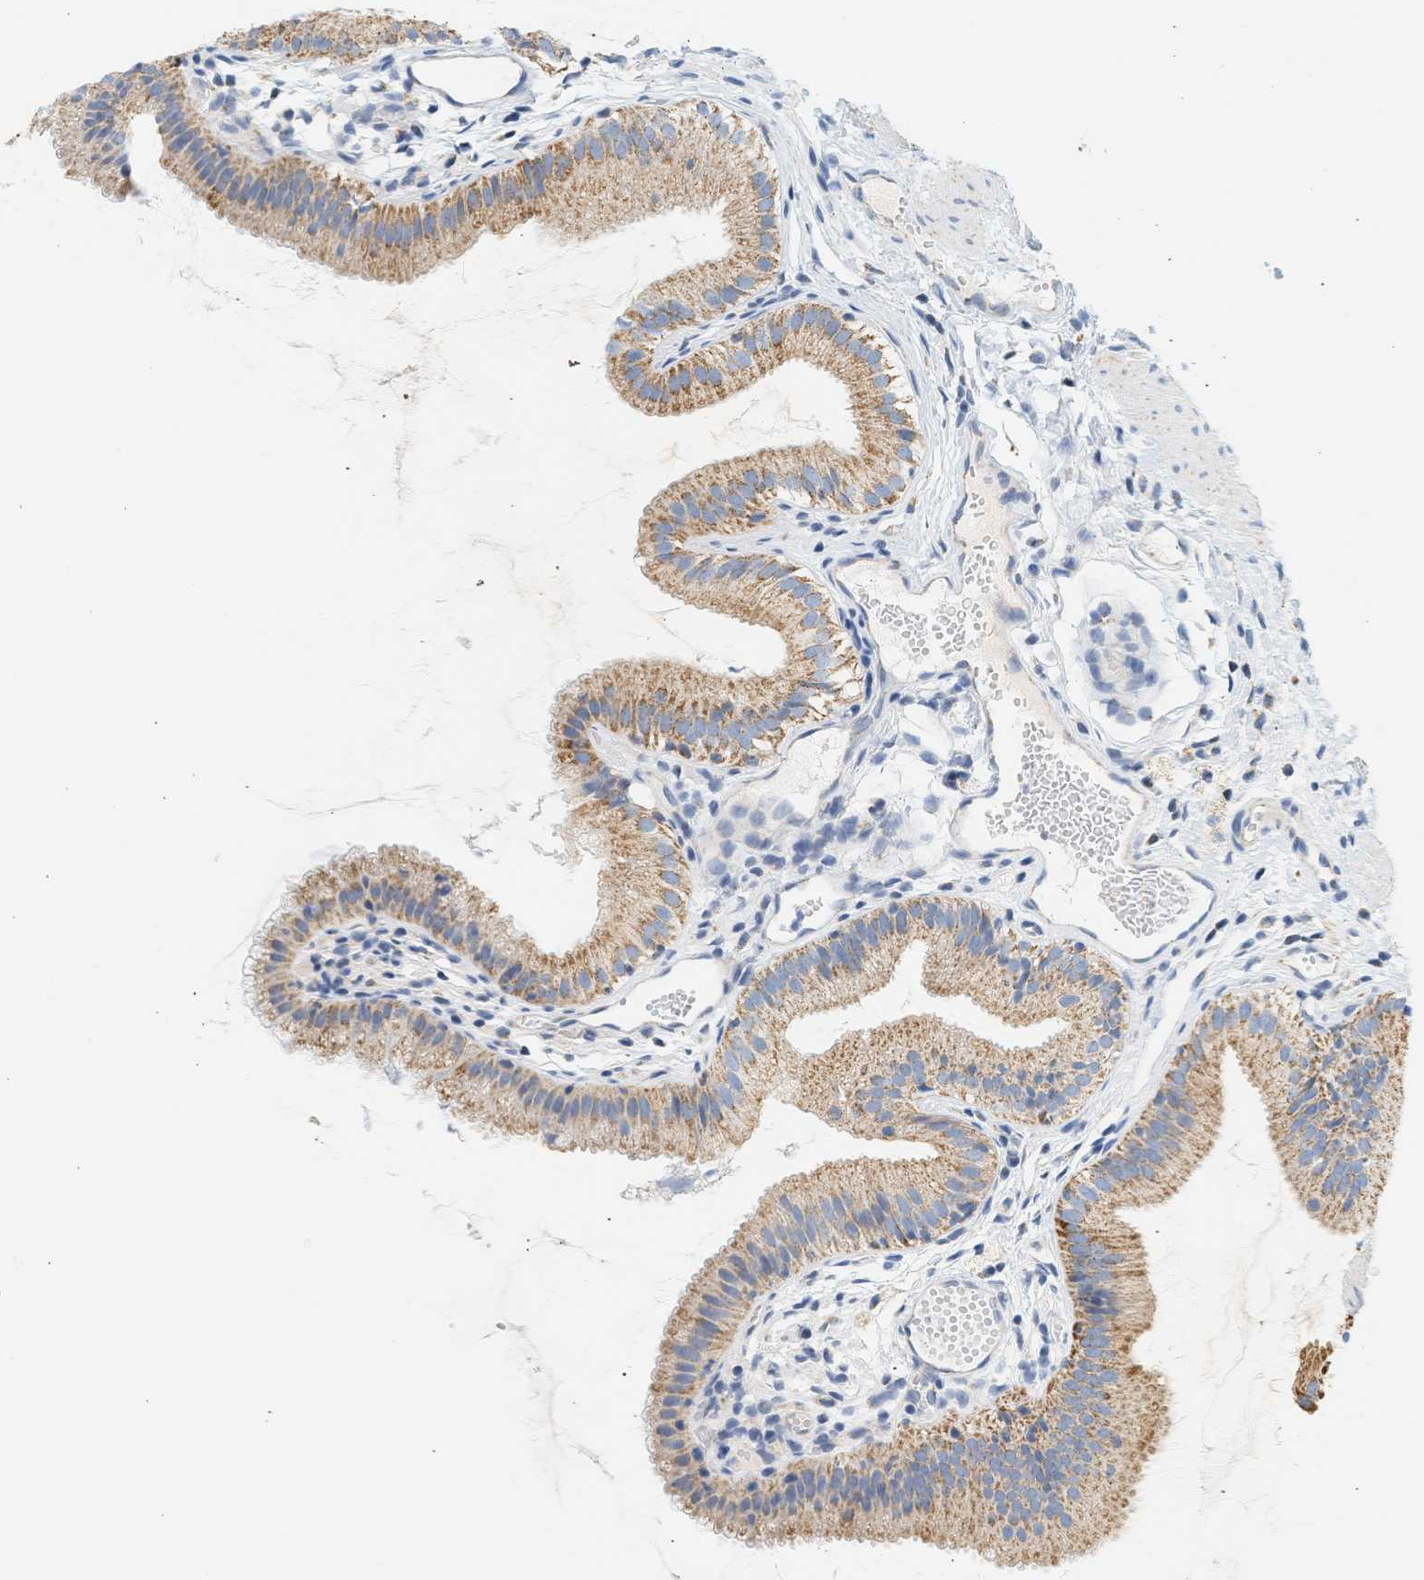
{"staining": {"intensity": "moderate", "quantity": ">75%", "location": "cytoplasmic/membranous"}, "tissue": "gallbladder", "cell_type": "Glandular cells", "image_type": "normal", "snomed": [{"axis": "morphology", "description": "Normal tissue, NOS"}, {"axis": "topography", "description": "Gallbladder"}], "caption": "Protein analysis of benign gallbladder demonstrates moderate cytoplasmic/membranous positivity in about >75% of glandular cells.", "gene": "GRPEL2", "patient": {"sex": "female", "age": 26}}